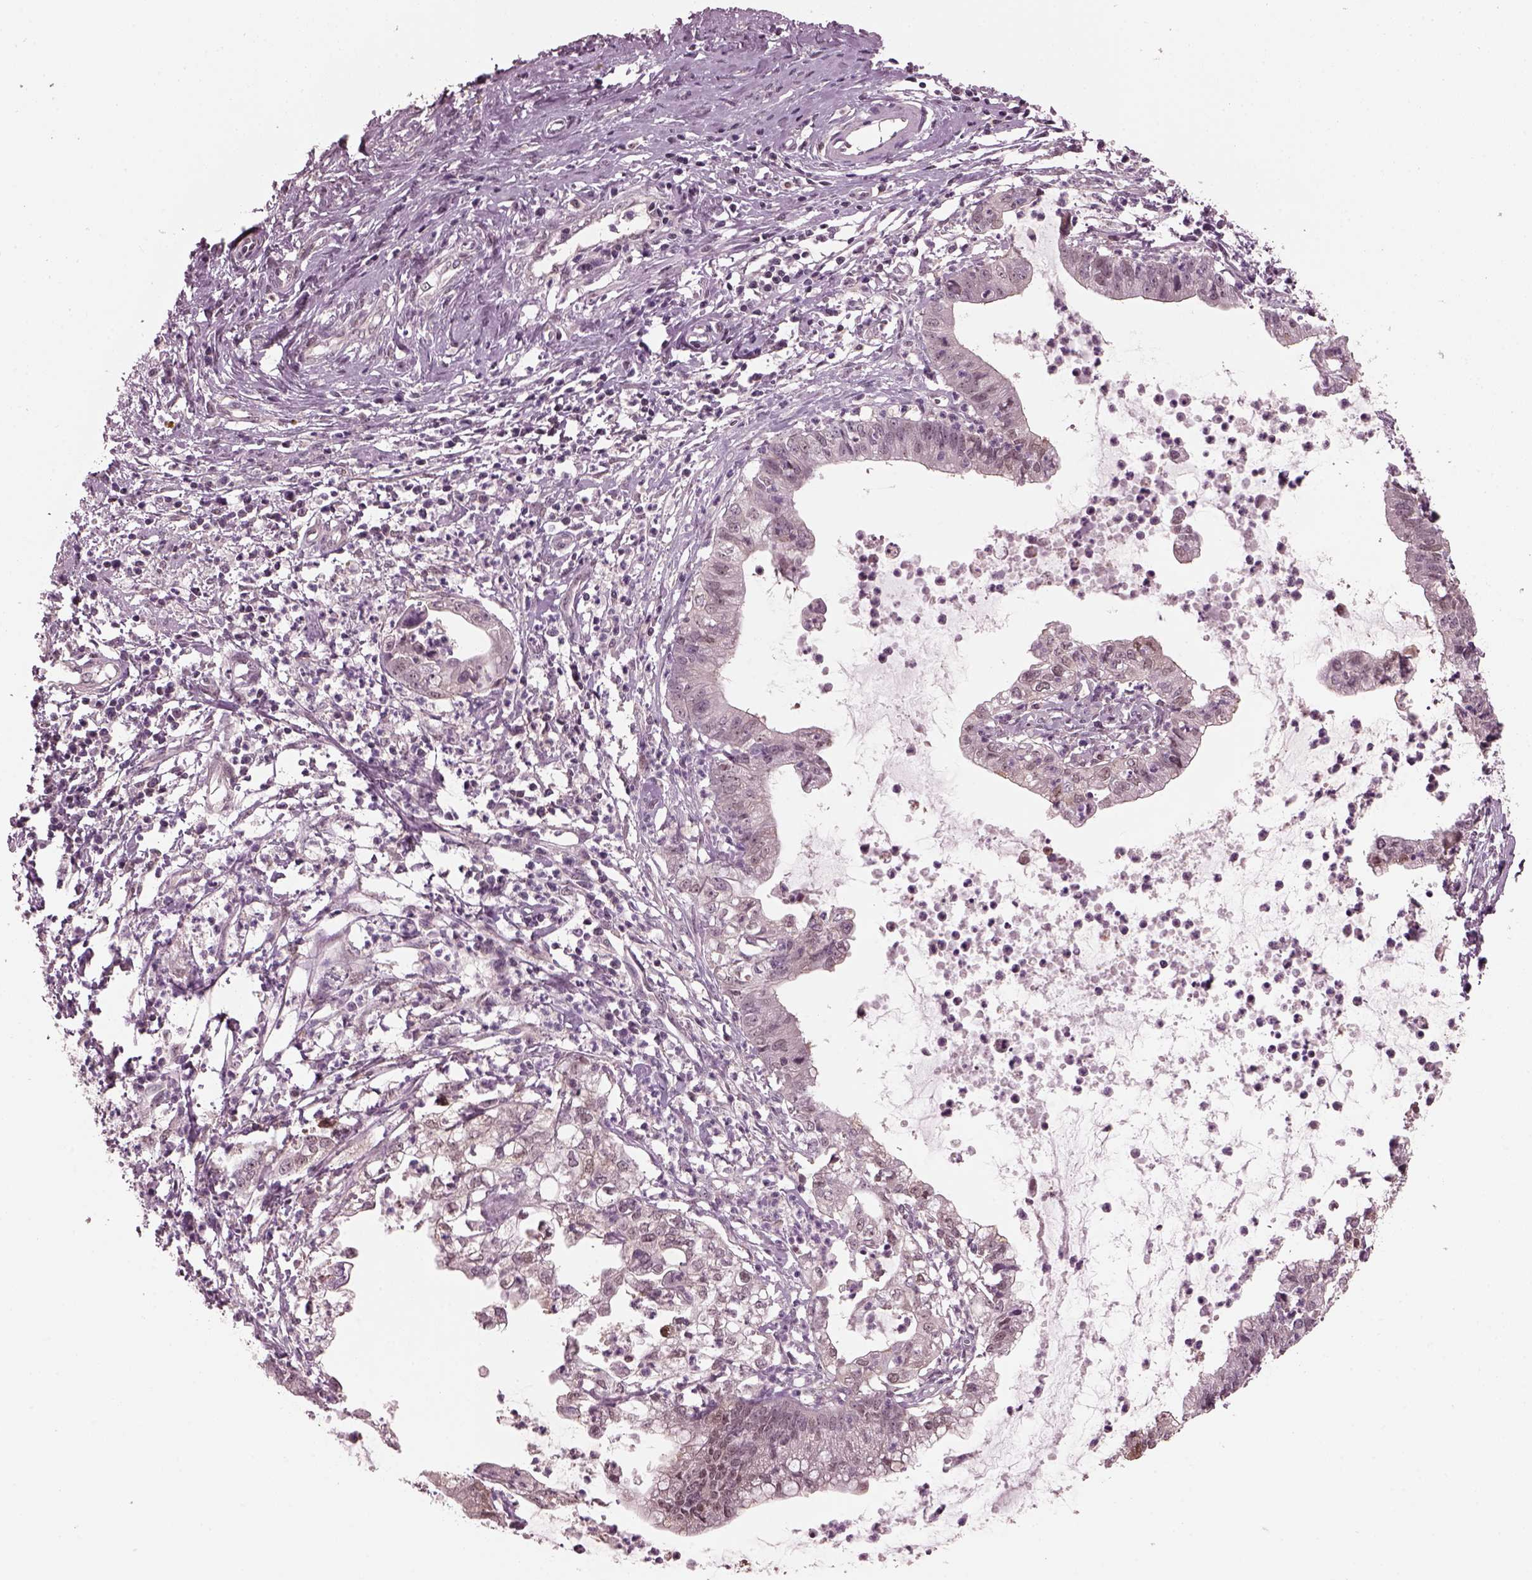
{"staining": {"intensity": "negative", "quantity": "none", "location": "none"}, "tissue": "cervical cancer", "cell_type": "Tumor cells", "image_type": "cancer", "snomed": [{"axis": "morphology", "description": "Normal tissue, NOS"}, {"axis": "morphology", "description": "Adenocarcinoma, NOS"}, {"axis": "topography", "description": "Cervix"}], "caption": "This is an IHC photomicrograph of cervical adenocarcinoma. There is no expression in tumor cells.", "gene": "SRI", "patient": {"sex": "female", "age": 38}}